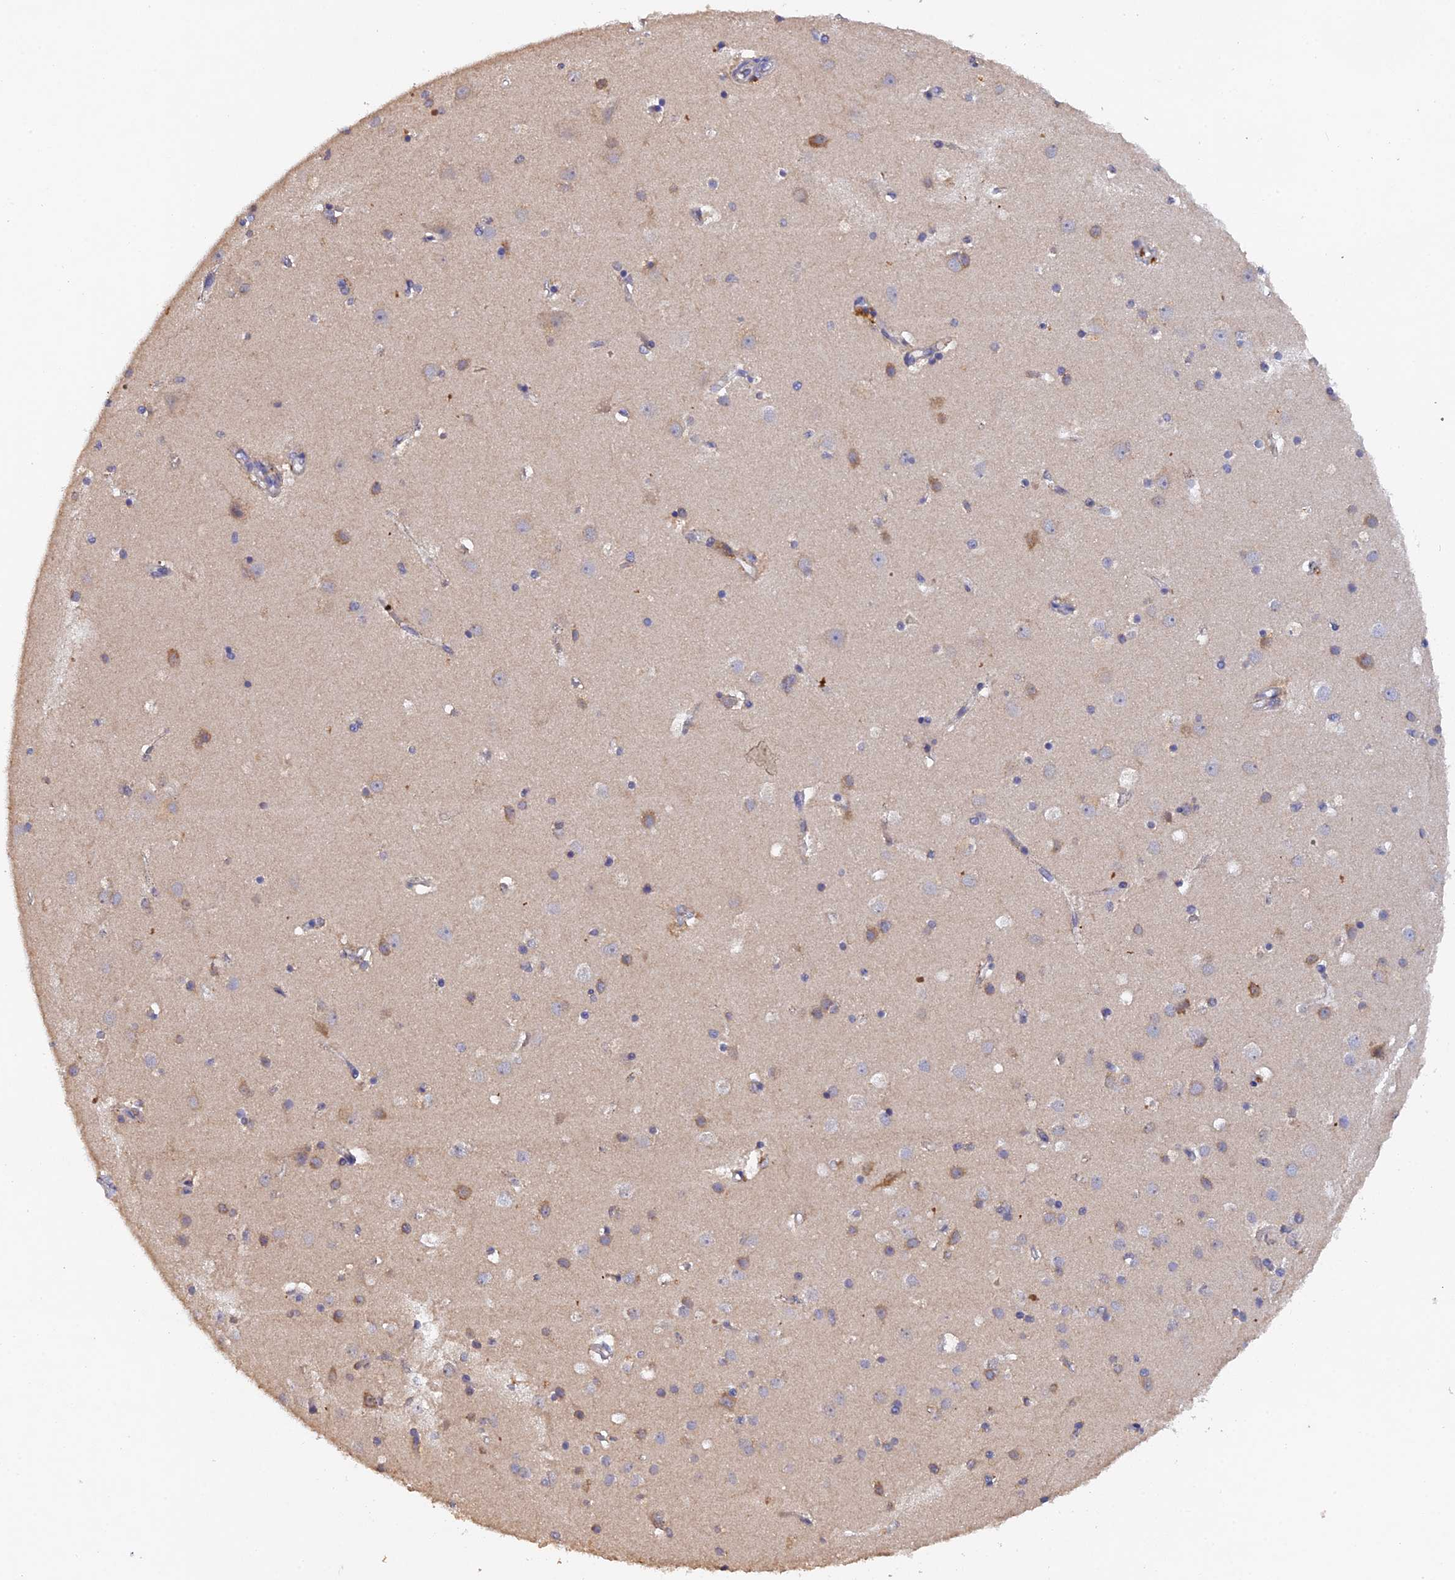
{"staining": {"intensity": "negative", "quantity": "none", "location": "none"}, "tissue": "cerebral cortex", "cell_type": "Endothelial cells", "image_type": "normal", "snomed": [{"axis": "morphology", "description": "Normal tissue, NOS"}, {"axis": "topography", "description": "Cerebral cortex"}], "caption": "Human cerebral cortex stained for a protein using immunohistochemistry displays no expression in endothelial cells.", "gene": "SLC39A13", "patient": {"sex": "male", "age": 54}}